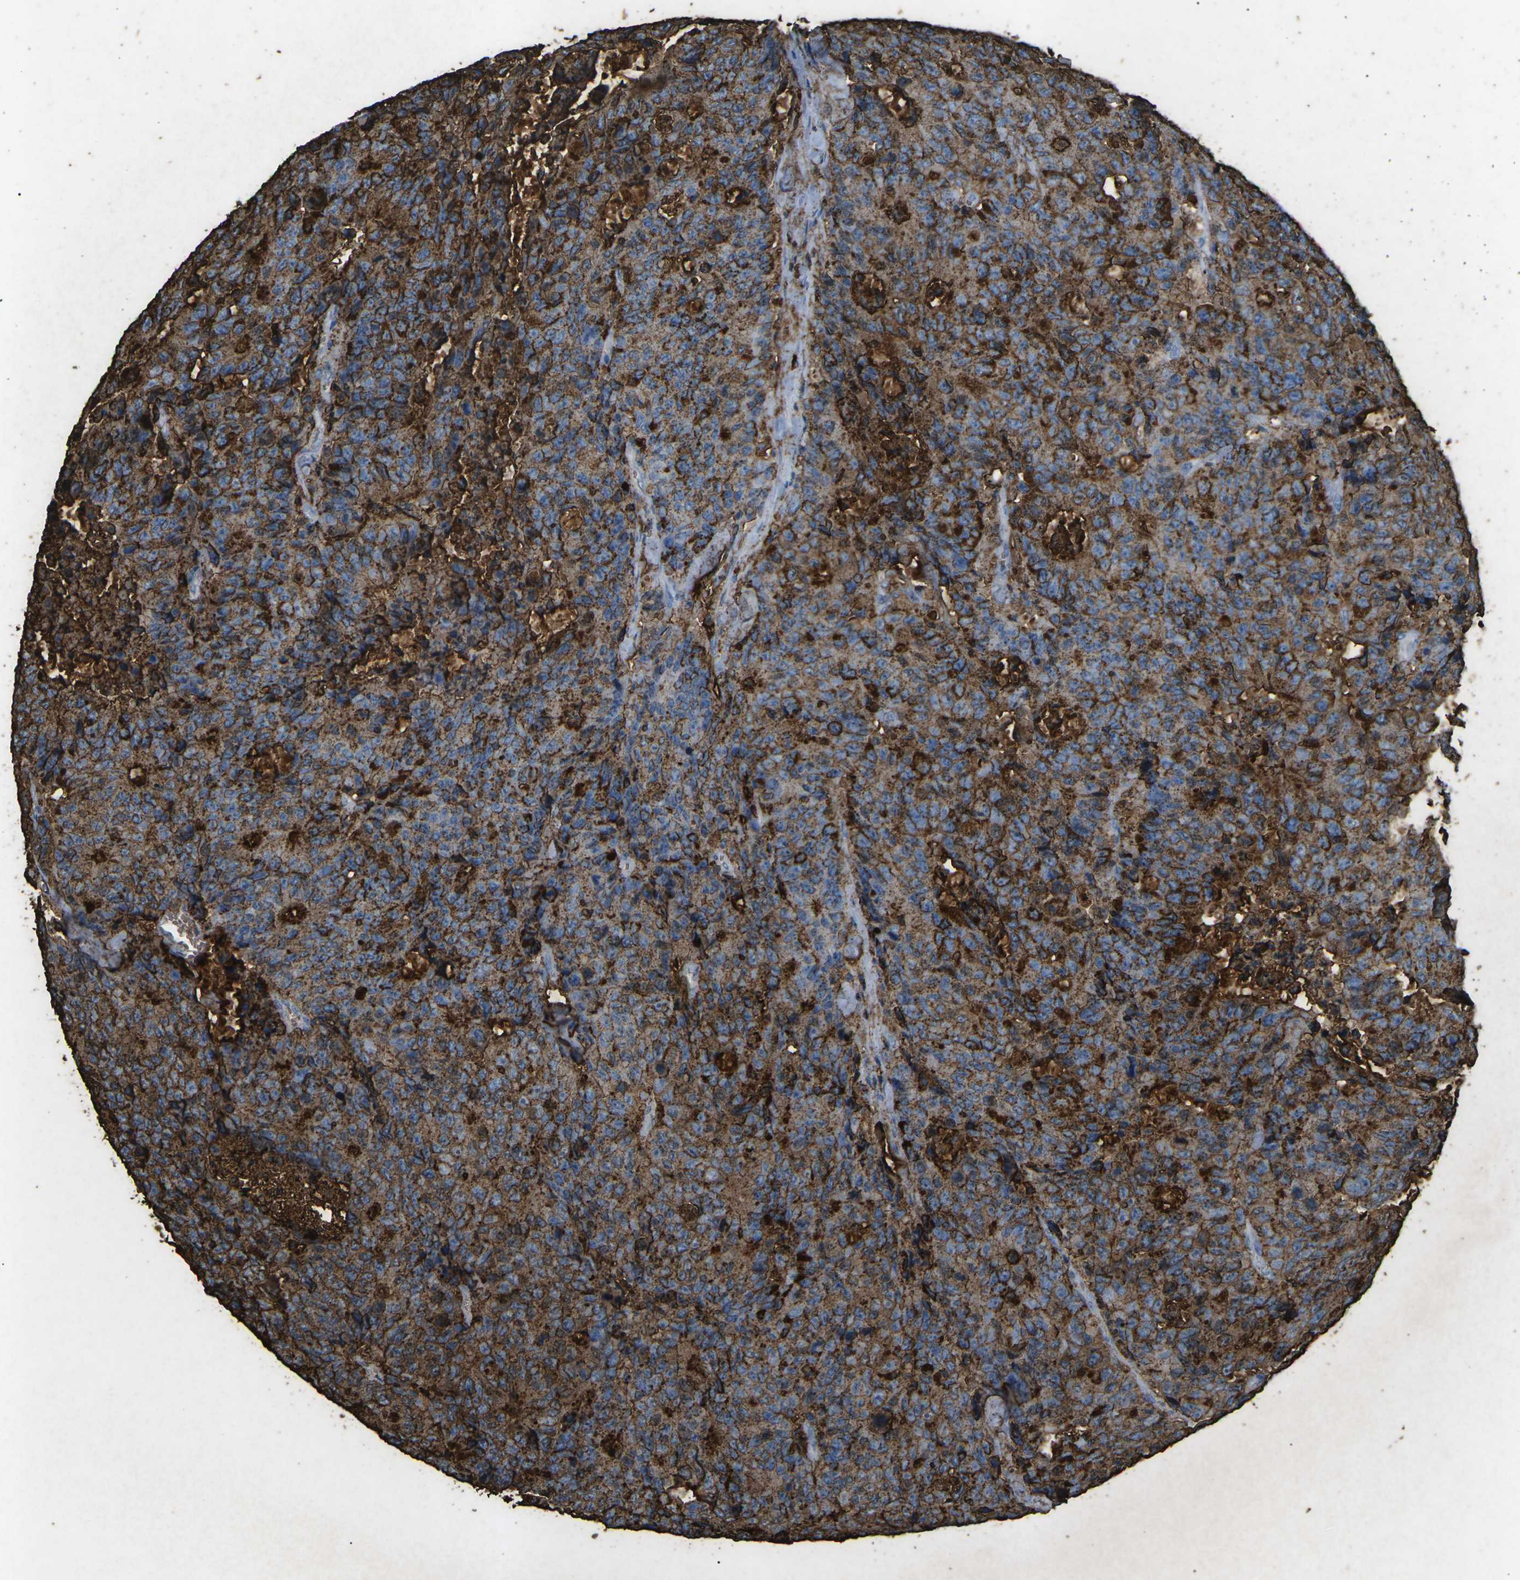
{"staining": {"intensity": "moderate", "quantity": ">75%", "location": "cytoplasmic/membranous"}, "tissue": "colorectal cancer", "cell_type": "Tumor cells", "image_type": "cancer", "snomed": [{"axis": "morphology", "description": "Adenocarcinoma, NOS"}, {"axis": "topography", "description": "Colon"}], "caption": "Immunohistochemical staining of colorectal cancer (adenocarcinoma) shows moderate cytoplasmic/membranous protein positivity in approximately >75% of tumor cells. (brown staining indicates protein expression, while blue staining denotes nuclei).", "gene": "CTAGE1", "patient": {"sex": "female", "age": 86}}